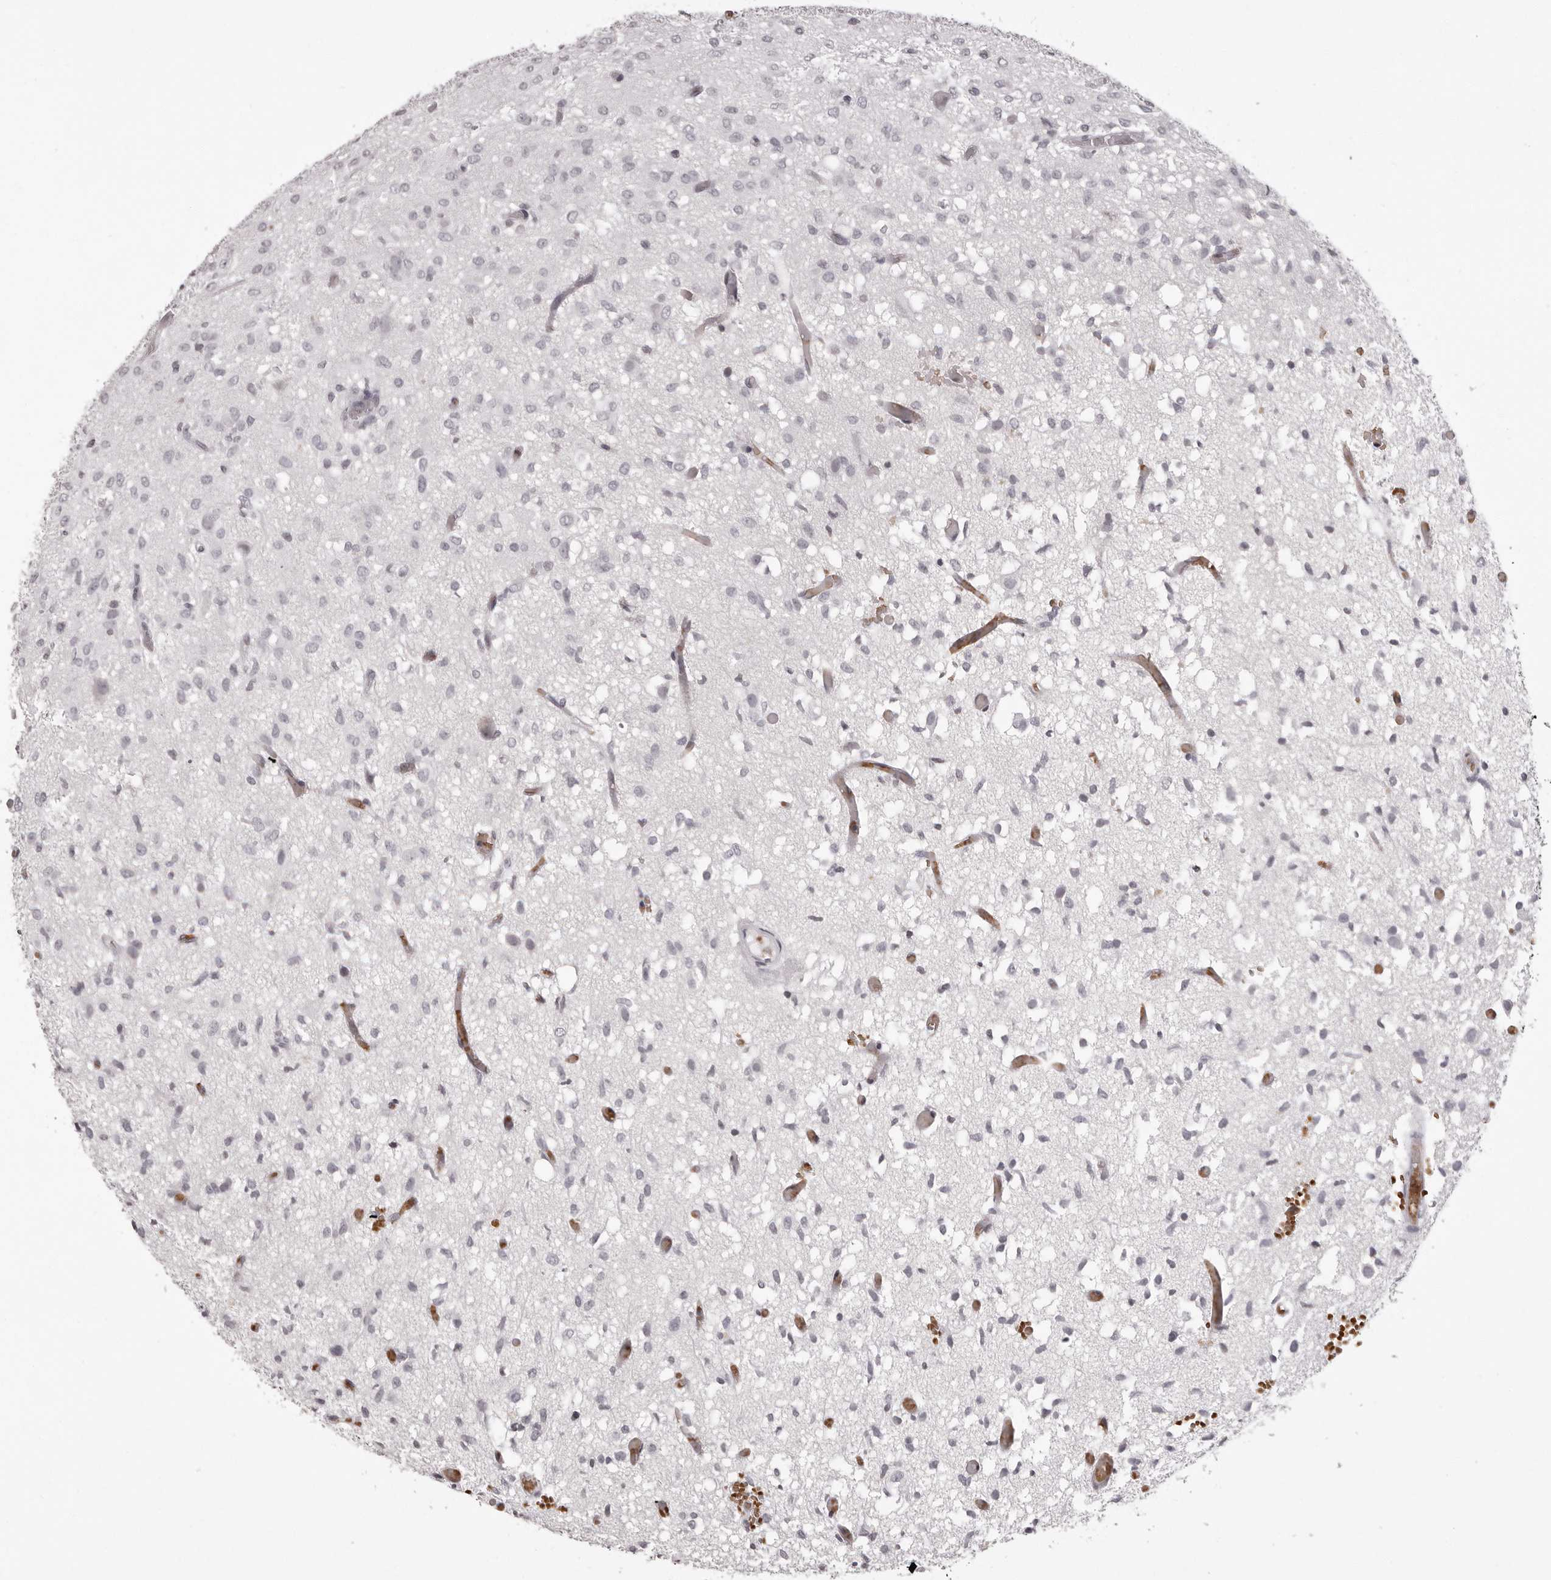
{"staining": {"intensity": "negative", "quantity": "none", "location": "none"}, "tissue": "glioma", "cell_type": "Tumor cells", "image_type": "cancer", "snomed": [{"axis": "morphology", "description": "Glioma, malignant, High grade"}, {"axis": "topography", "description": "Brain"}], "caption": "Malignant glioma (high-grade) stained for a protein using immunohistochemistry displays no expression tumor cells.", "gene": "C8orf74", "patient": {"sex": "female", "age": 59}}